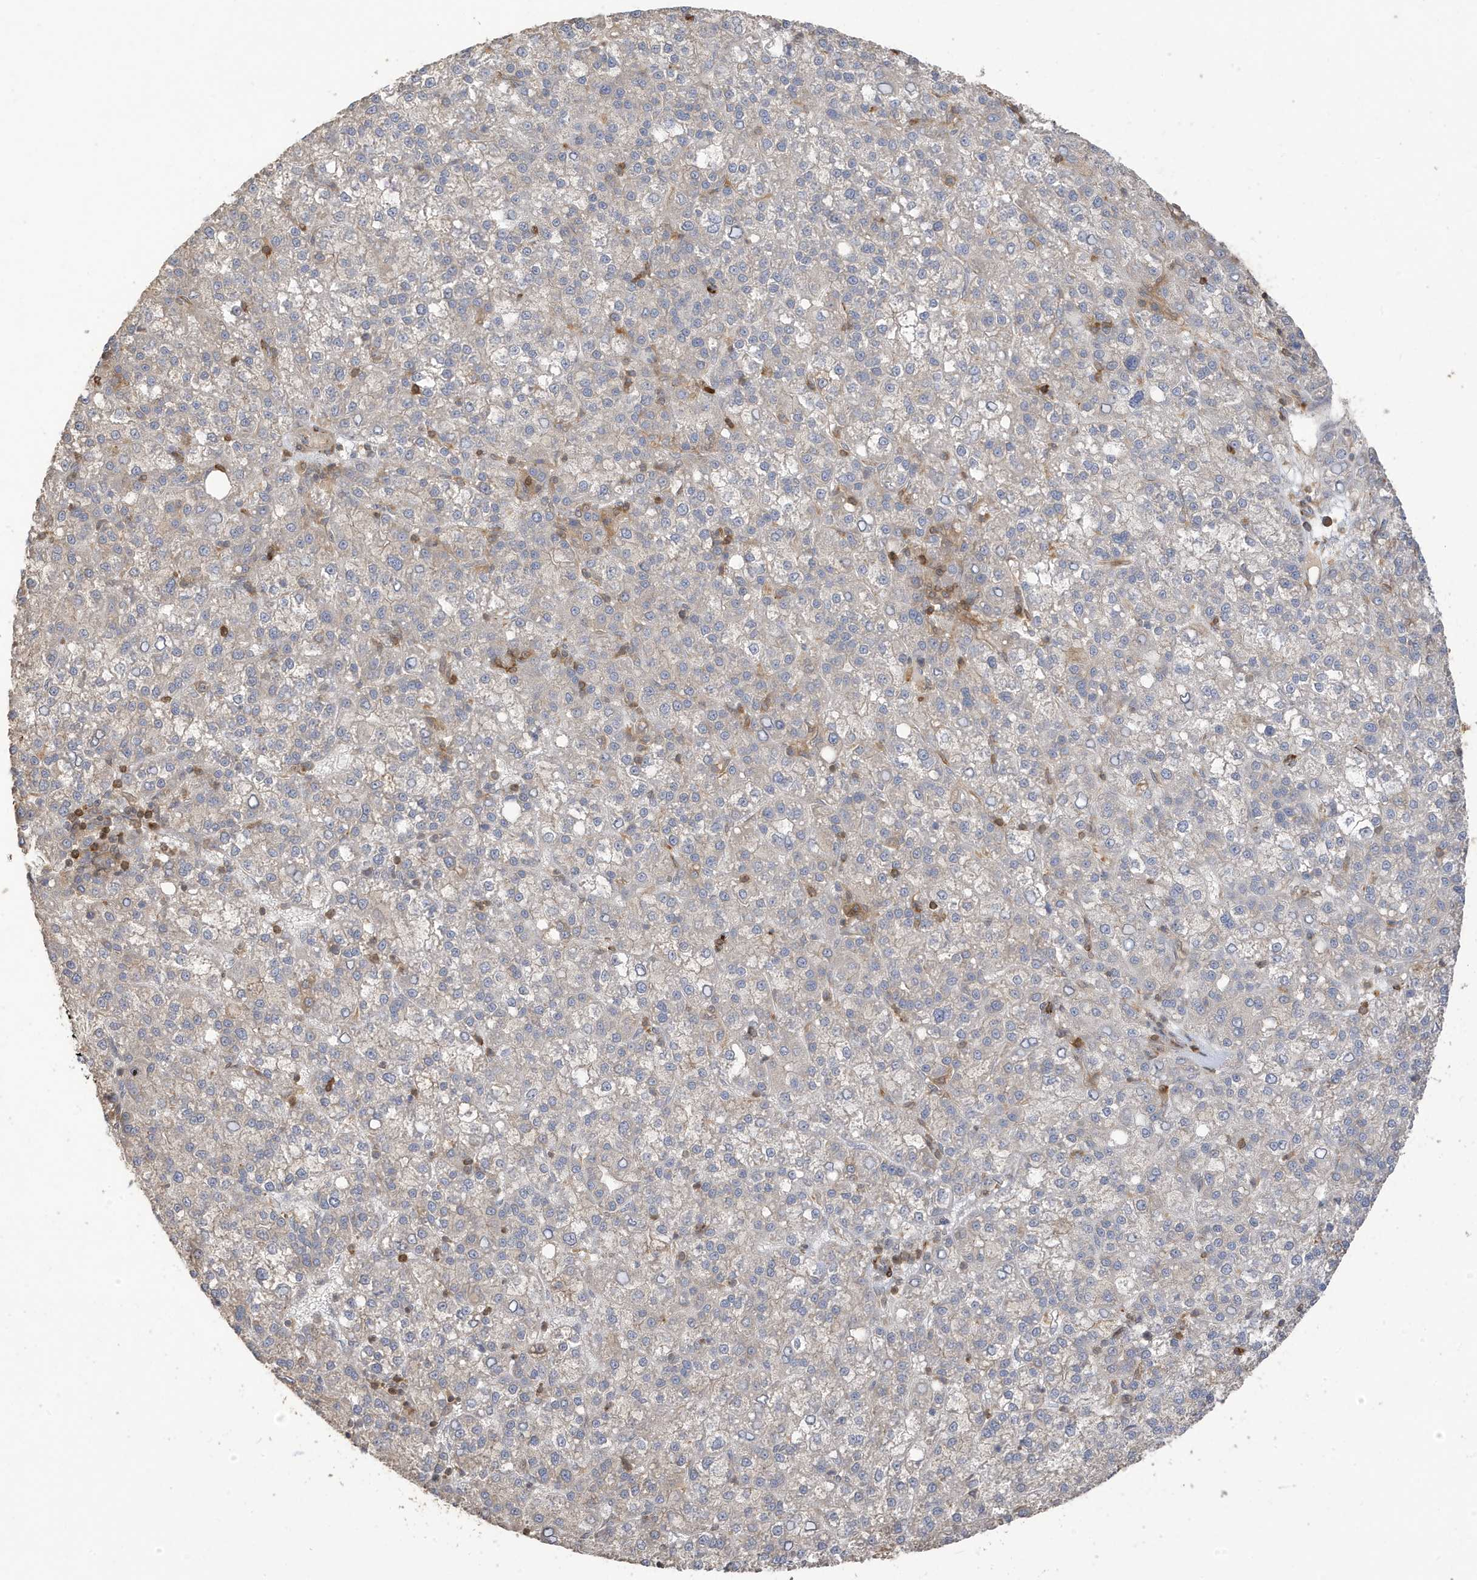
{"staining": {"intensity": "negative", "quantity": "none", "location": "none"}, "tissue": "liver cancer", "cell_type": "Tumor cells", "image_type": "cancer", "snomed": [{"axis": "morphology", "description": "Carcinoma, Hepatocellular, NOS"}, {"axis": "topography", "description": "Liver"}], "caption": "DAB immunohistochemical staining of human liver hepatocellular carcinoma displays no significant expression in tumor cells.", "gene": "TAB3", "patient": {"sex": "female", "age": 58}}